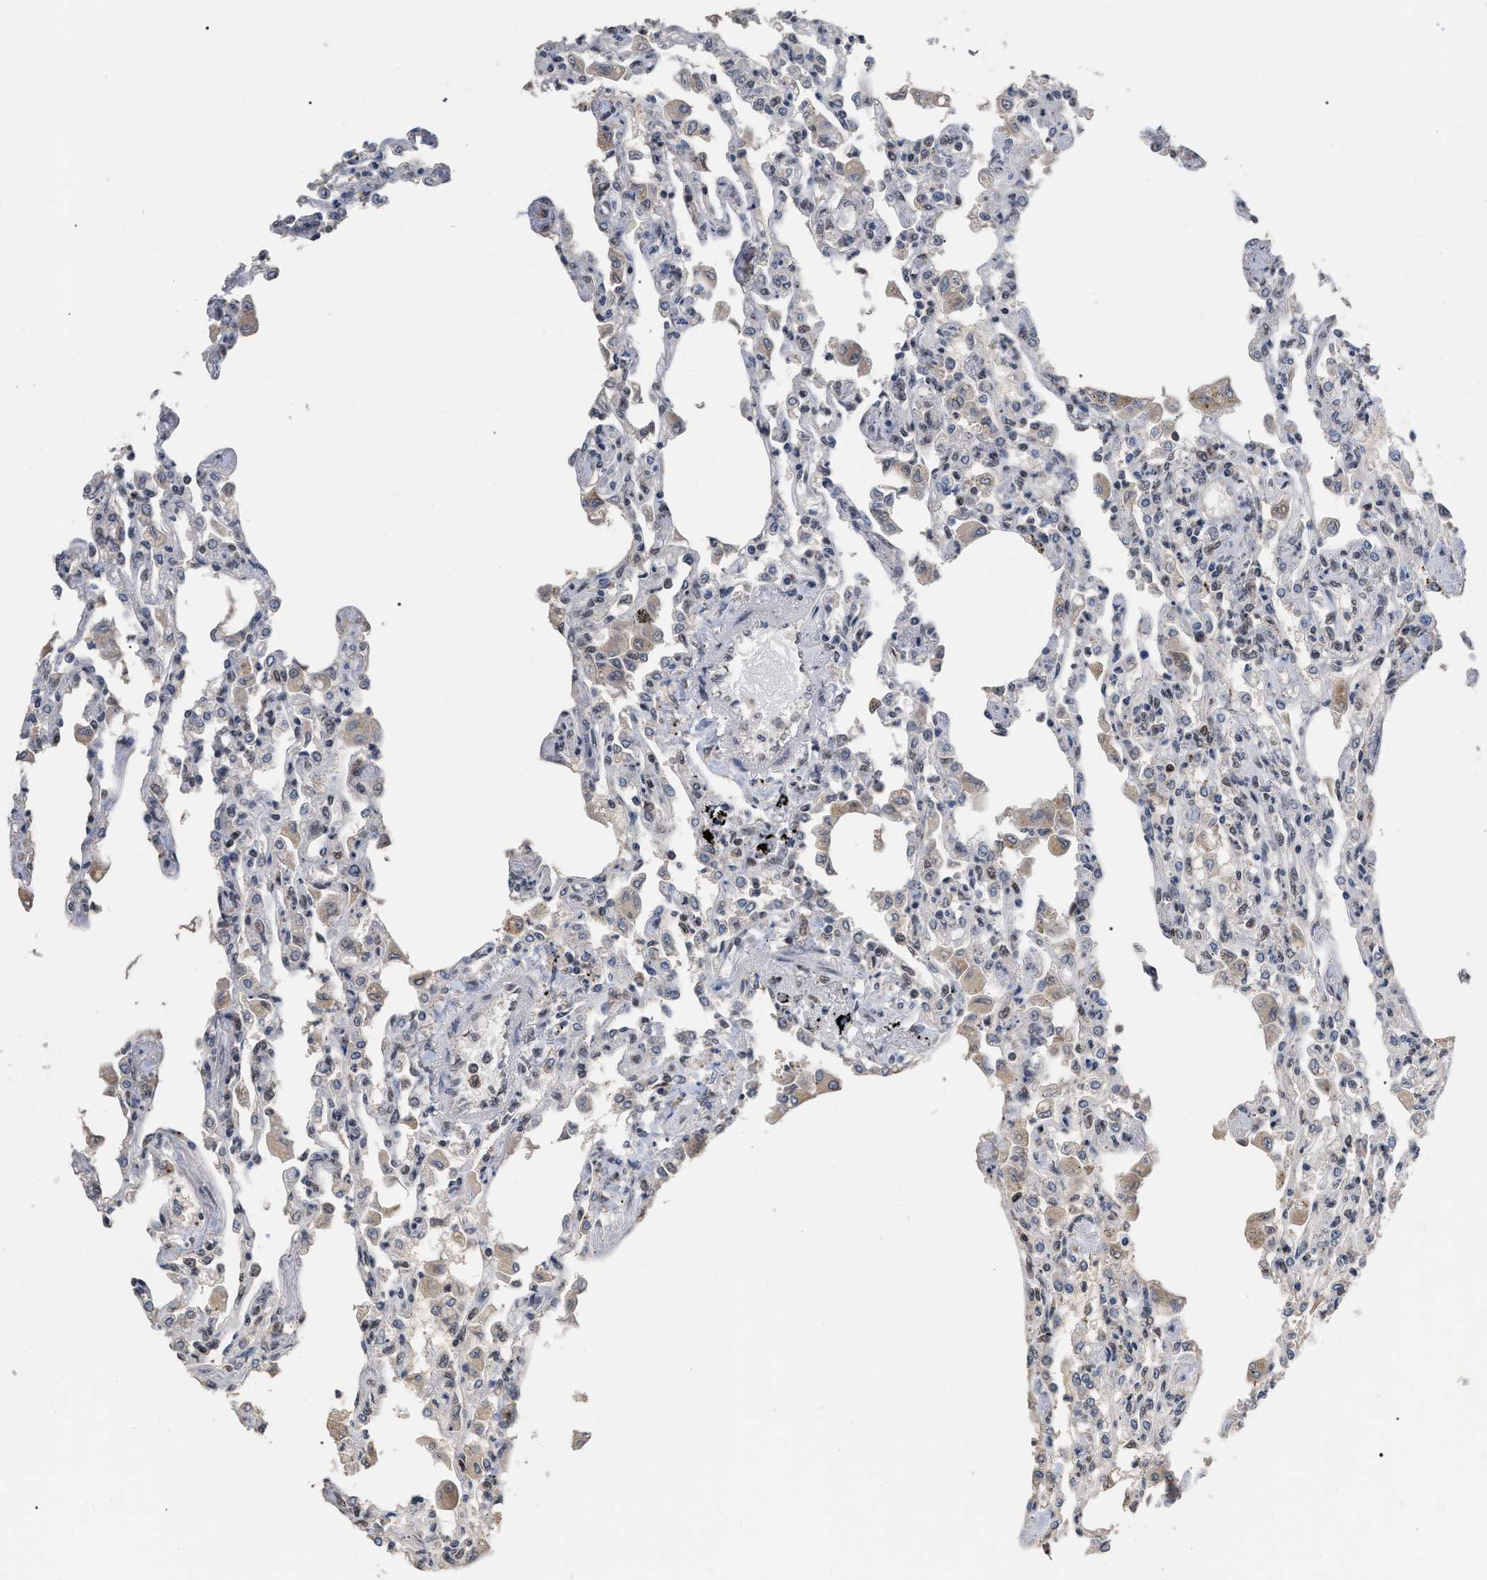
{"staining": {"intensity": "moderate", "quantity": "<25%", "location": "nuclear"}, "tissue": "lung", "cell_type": "Alveolar cells", "image_type": "normal", "snomed": [{"axis": "morphology", "description": "Normal tissue, NOS"}, {"axis": "topography", "description": "Bronchus"}, {"axis": "topography", "description": "Lung"}], "caption": "Alveolar cells reveal low levels of moderate nuclear positivity in approximately <25% of cells in benign human lung.", "gene": "JAZF1", "patient": {"sex": "female", "age": 49}}